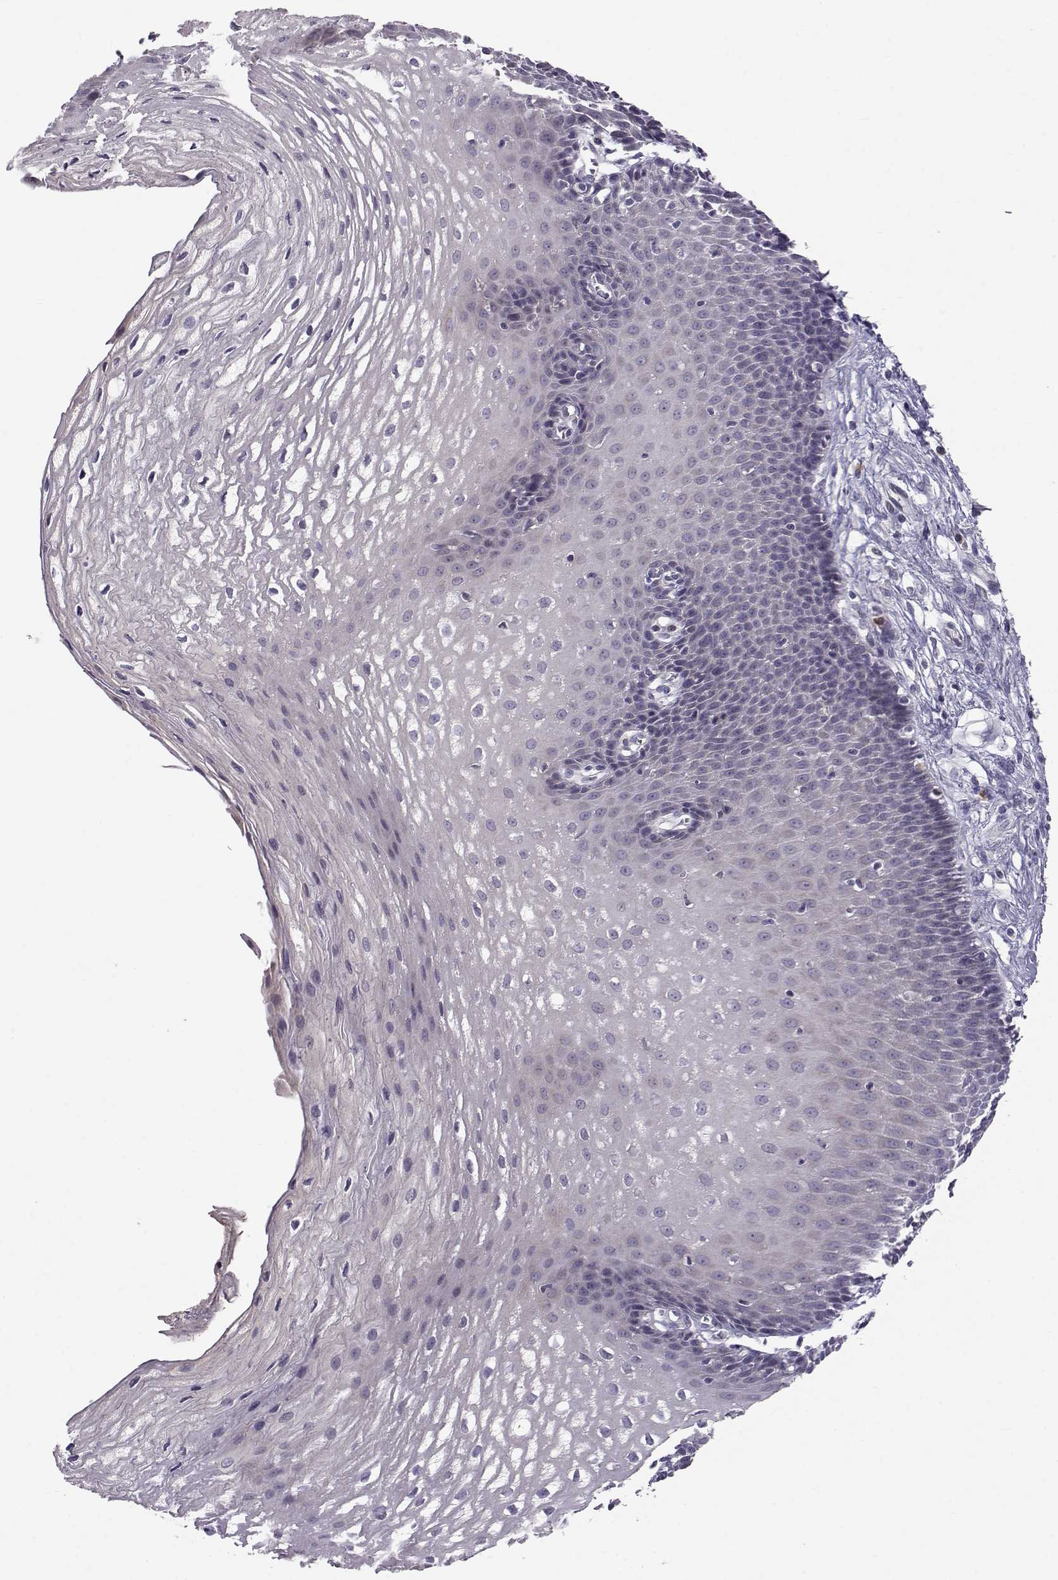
{"staining": {"intensity": "negative", "quantity": "none", "location": "none"}, "tissue": "esophagus", "cell_type": "Squamous epithelial cells", "image_type": "normal", "snomed": [{"axis": "morphology", "description": "Normal tissue, NOS"}, {"axis": "topography", "description": "Esophagus"}], "caption": "DAB (3,3'-diaminobenzidine) immunohistochemical staining of benign esophagus exhibits no significant expression in squamous epithelial cells. (Immunohistochemistry, brightfield microscopy, high magnification).", "gene": "PEX5L", "patient": {"sex": "male", "age": 72}}